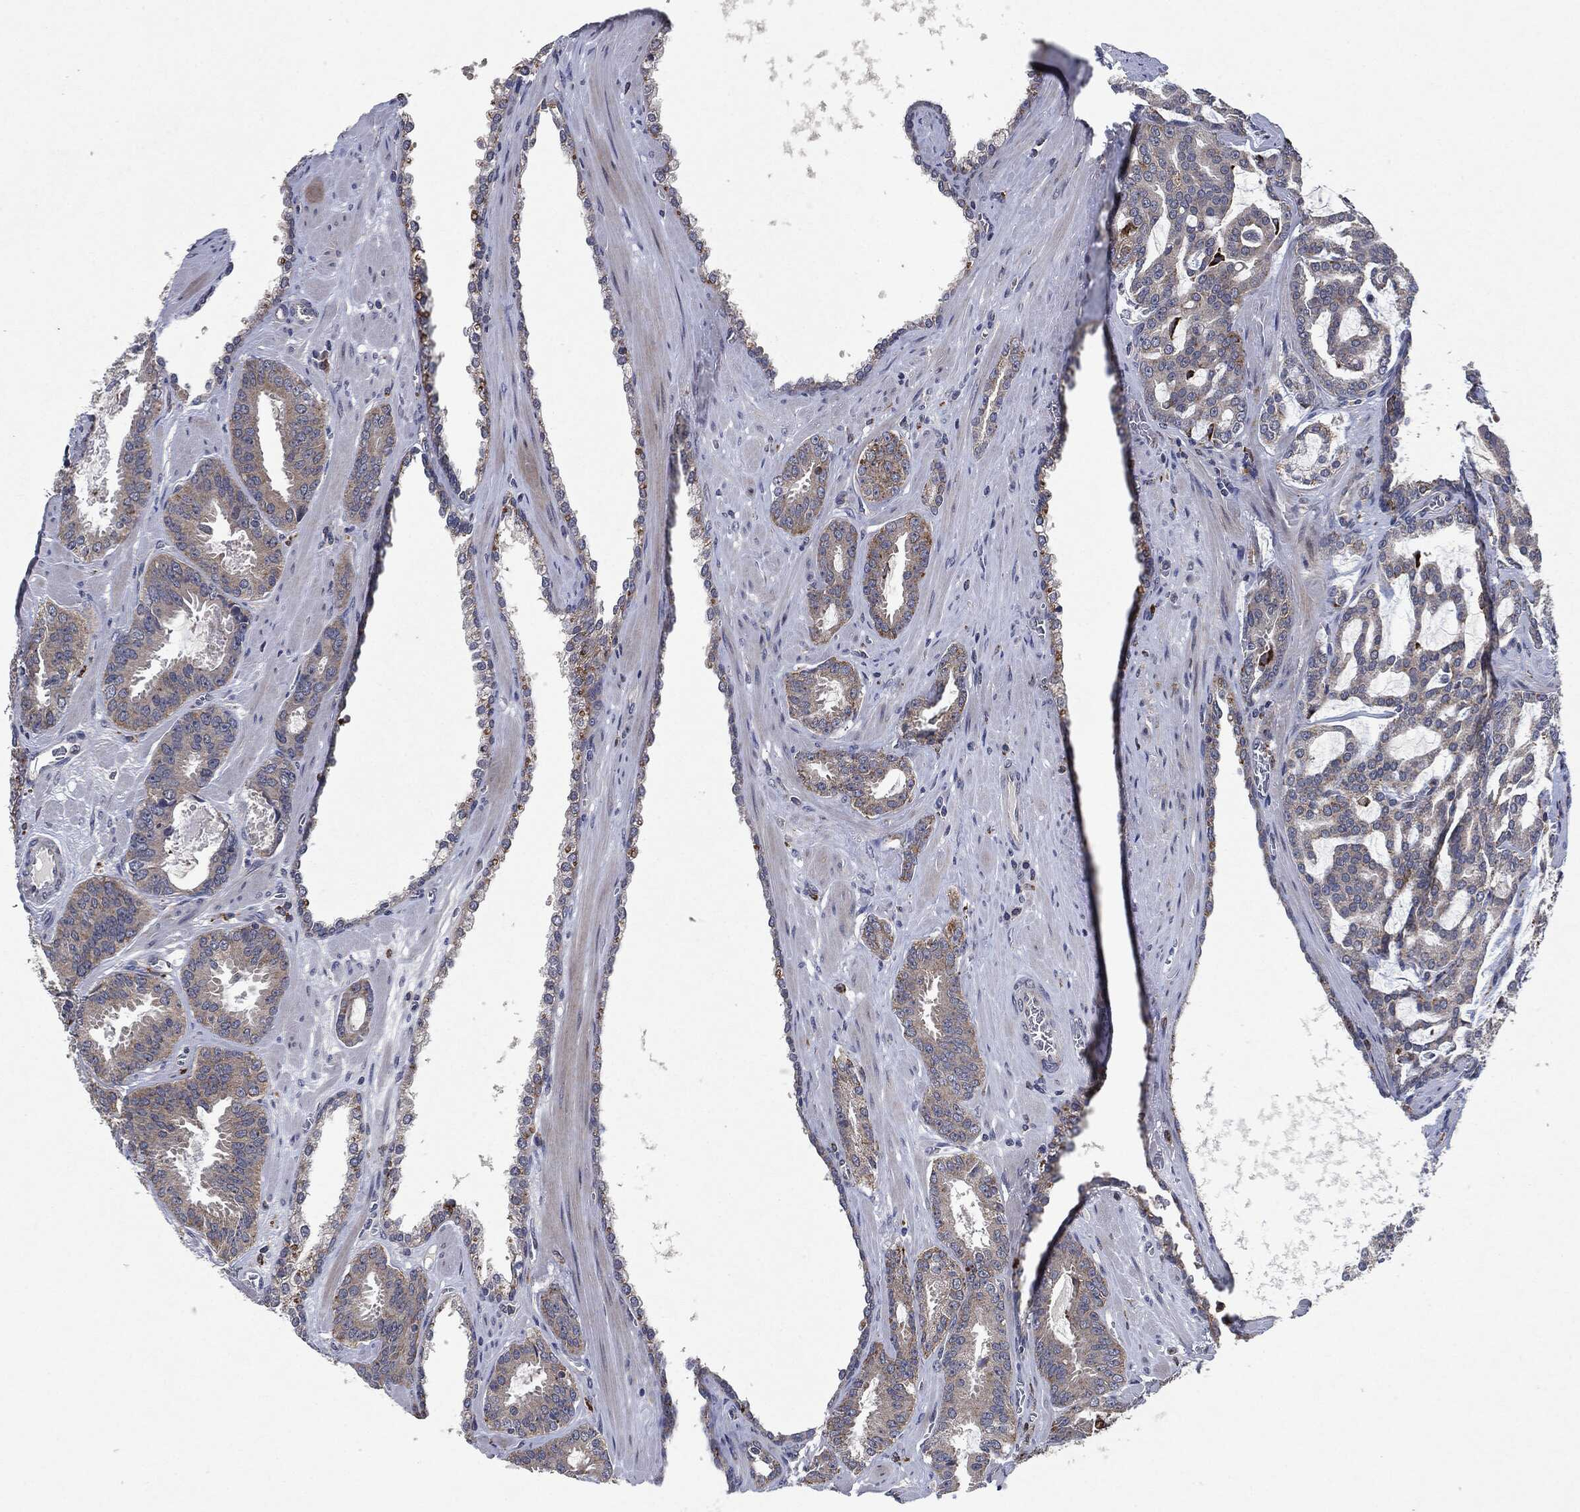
{"staining": {"intensity": "moderate", "quantity": "<25%", "location": "cytoplasmic/membranous"}, "tissue": "prostate cancer", "cell_type": "Tumor cells", "image_type": "cancer", "snomed": [{"axis": "morphology", "description": "Adenocarcinoma, NOS"}, {"axis": "topography", "description": "Prostate"}], "caption": "Protein staining of prostate cancer (adenocarcinoma) tissue demonstrates moderate cytoplasmic/membranous expression in approximately <25% of tumor cells.", "gene": "SLC31A2", "patient": {"sex": "male", "age": 67}}